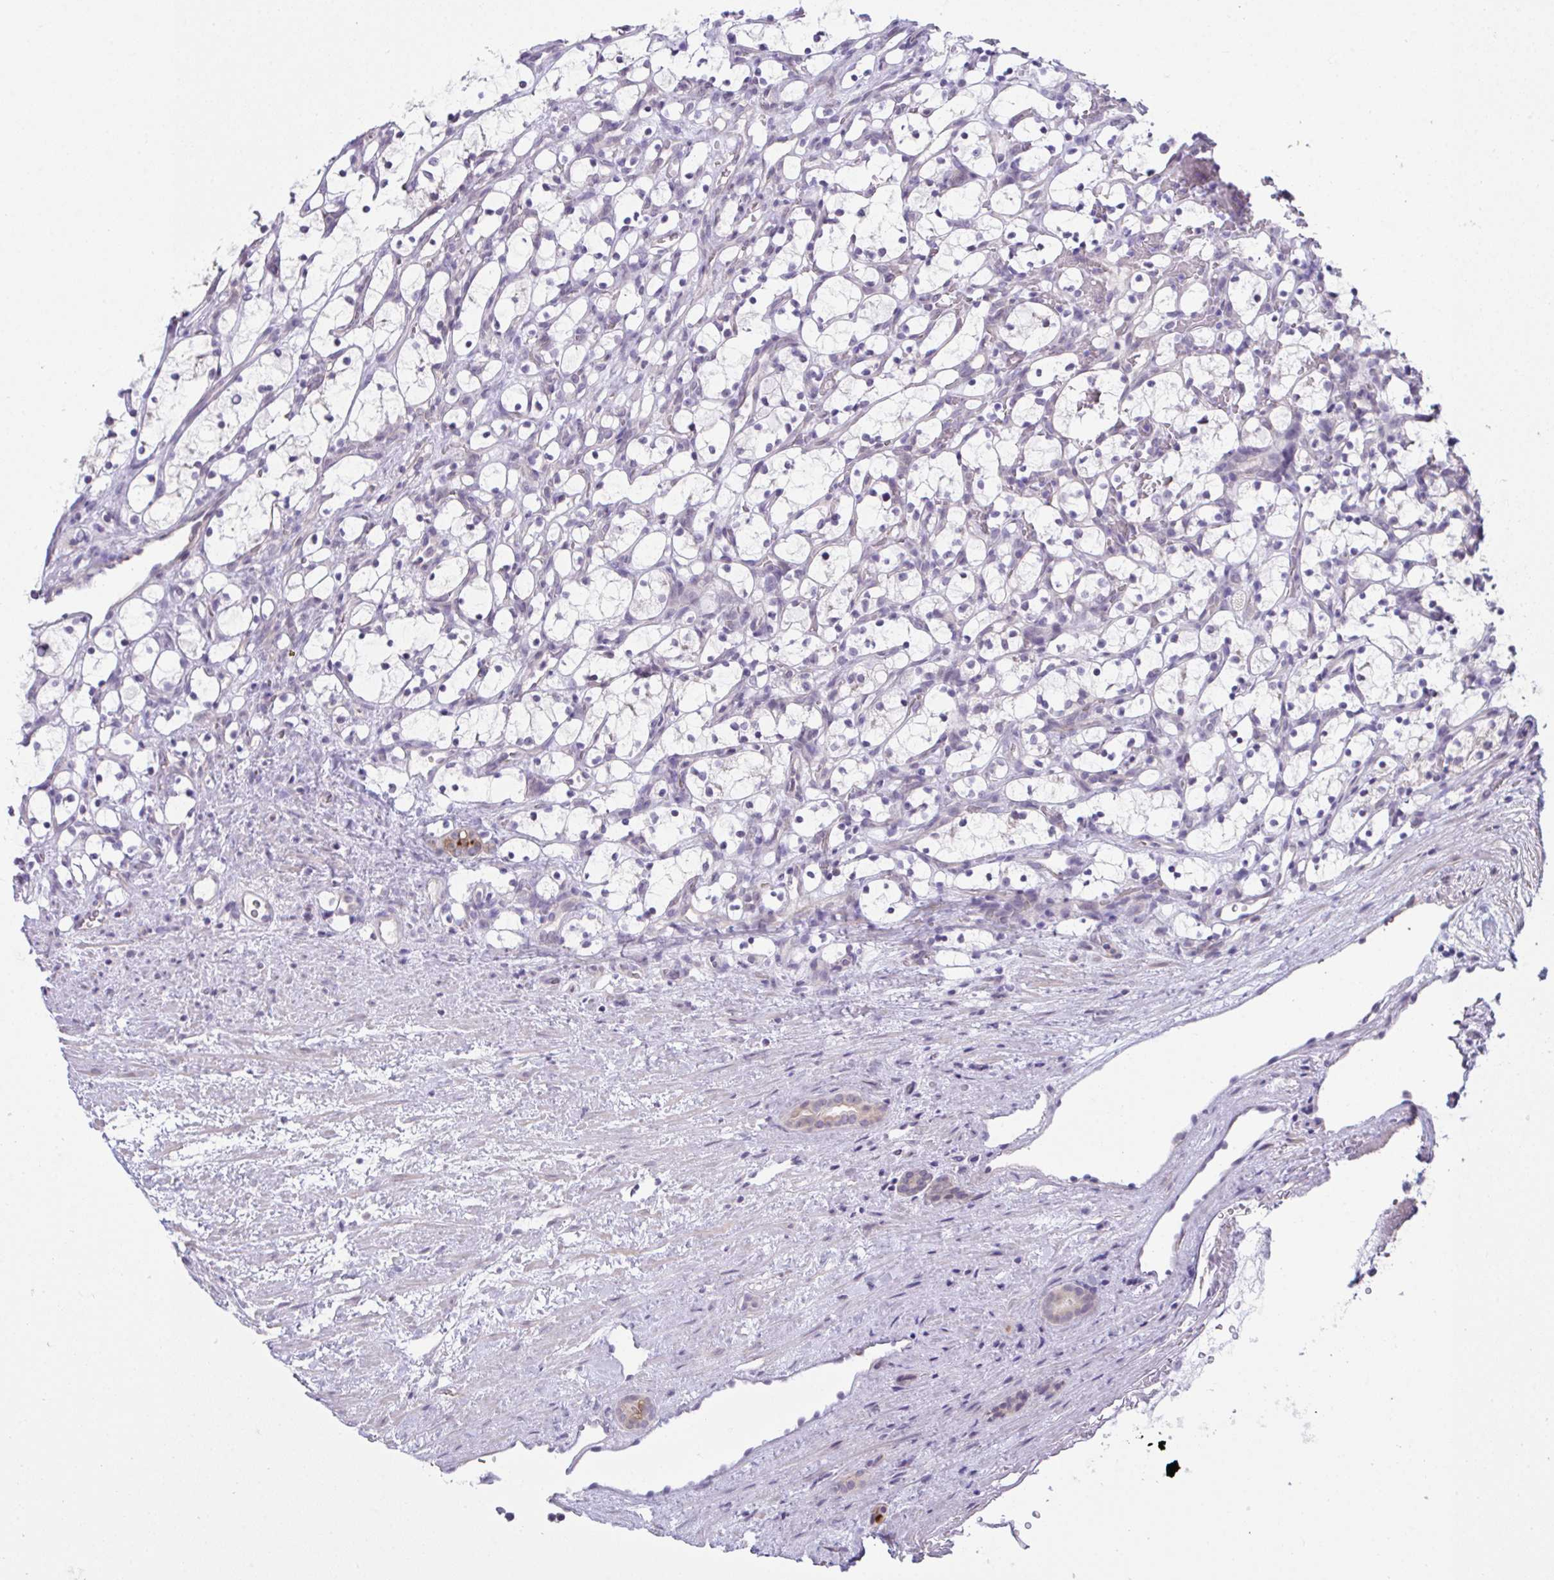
{"staining": {"intensity": "negative", "quantity": "none", "location": "none"}, "tissue": "renal cancer", "cell_type": "Tumor cells", "image_type": "cancer", "snomed": [{"axis": "morphology", "description": "Adenocarcinoma, NOS"}, {"axis": "topography", "description": "Kidney"}], "caption": "This photomicrograph is of adenocarcinoma (renal) stained with IHC to label a protein in brown with the nuclei are counter-stained blue. There is no positivity in tumor cells. The staining was performed using DAB to visualize the protein expression in brown, while the nuclei were stained in blue with hematoxylin (Magnification: 20x).", "gene": "ATP6V0D2", "patient": {"sex": "female", "age": 69}}